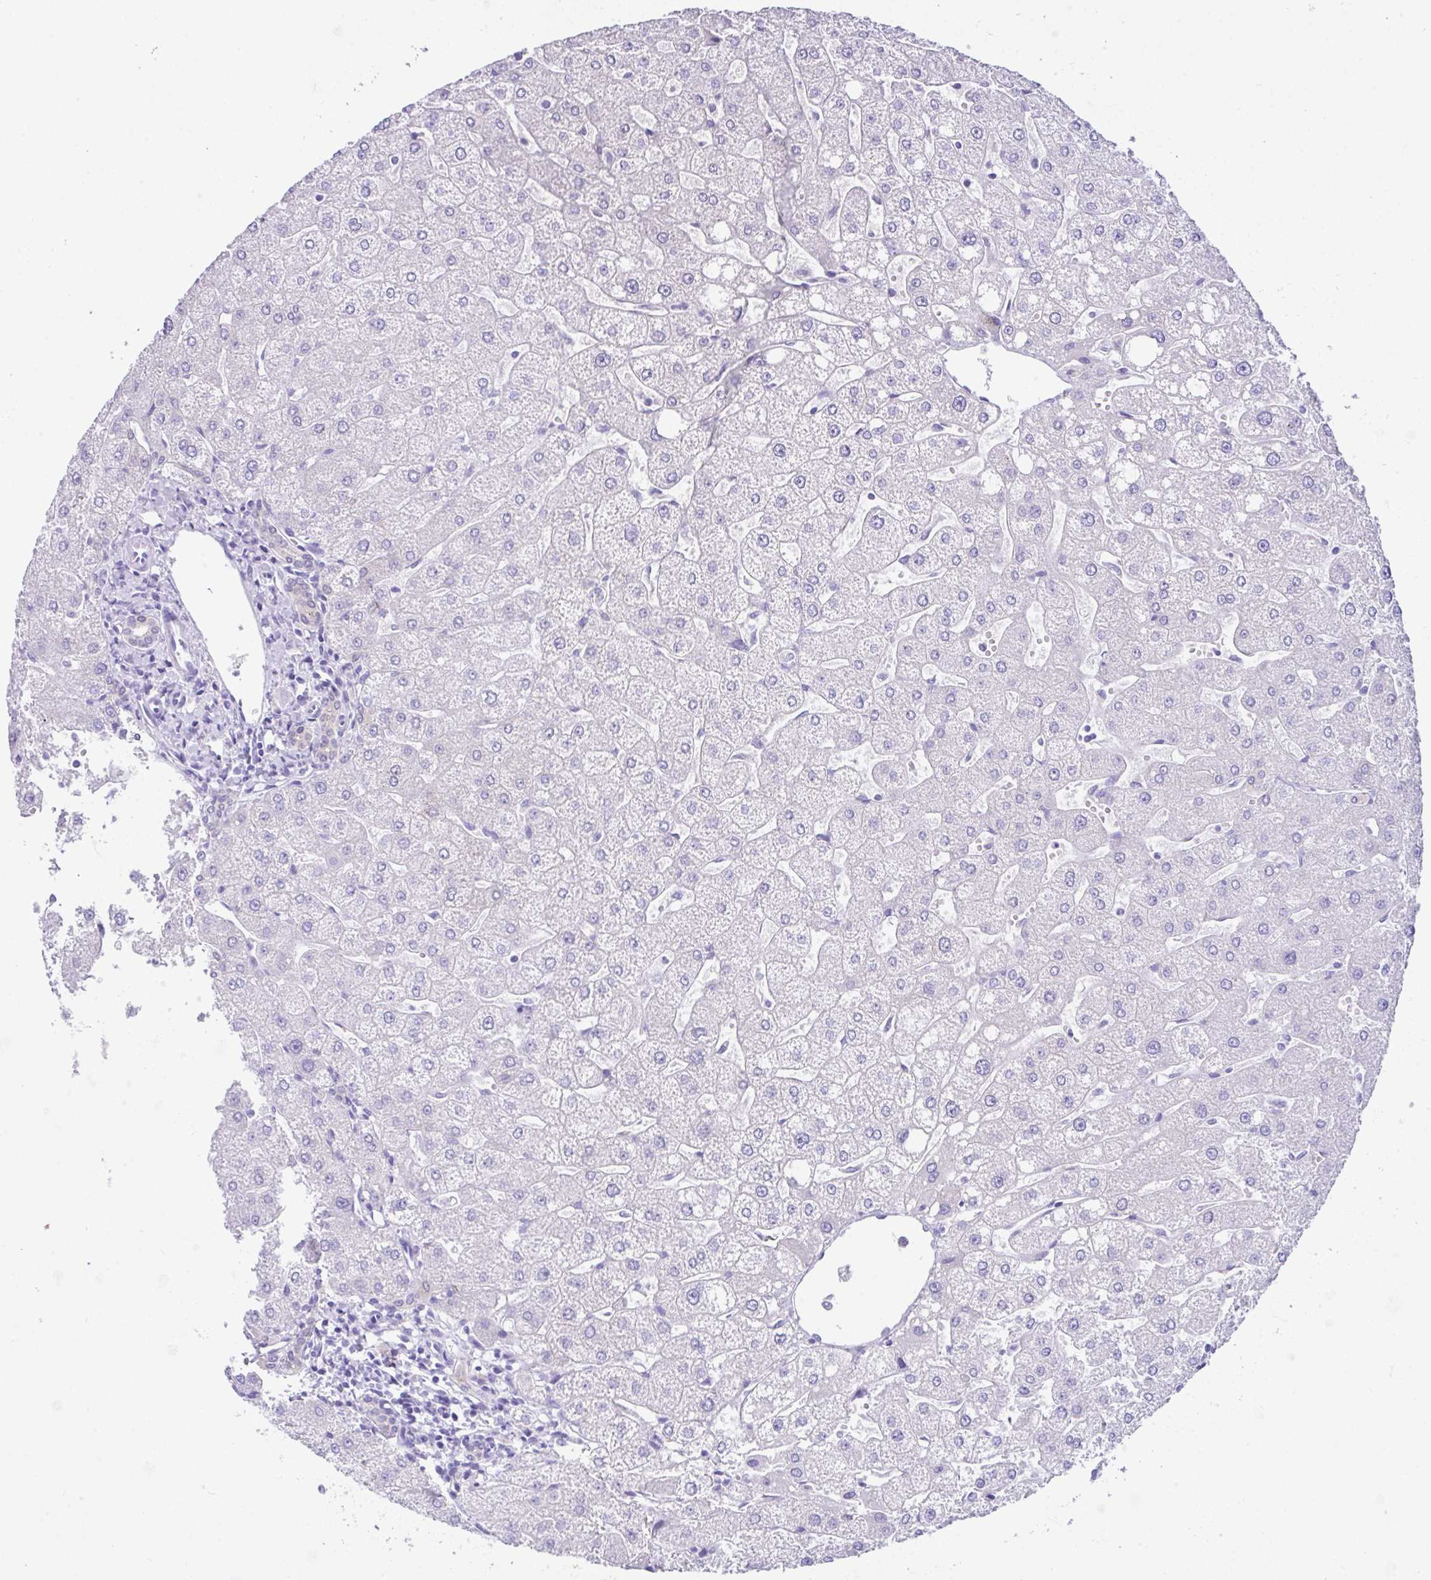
{"staining": {"intensity": "negative", "quantity": "none", "location": "none"}, "tissue": "liver", "cell_type": "Cholangiocytes", "image_type": "normal", "snomed": [{"axis": "morphology", "description": "Normal tissue, NOS"}, {"axis": "topography", "description": "Liver"}], "caption": "Immunohistochemical staining of benign human liver shows no significant staining in cholangiocytes.", "gene": "LGALS4", "patient": {"sex": "male", "age": 67}}